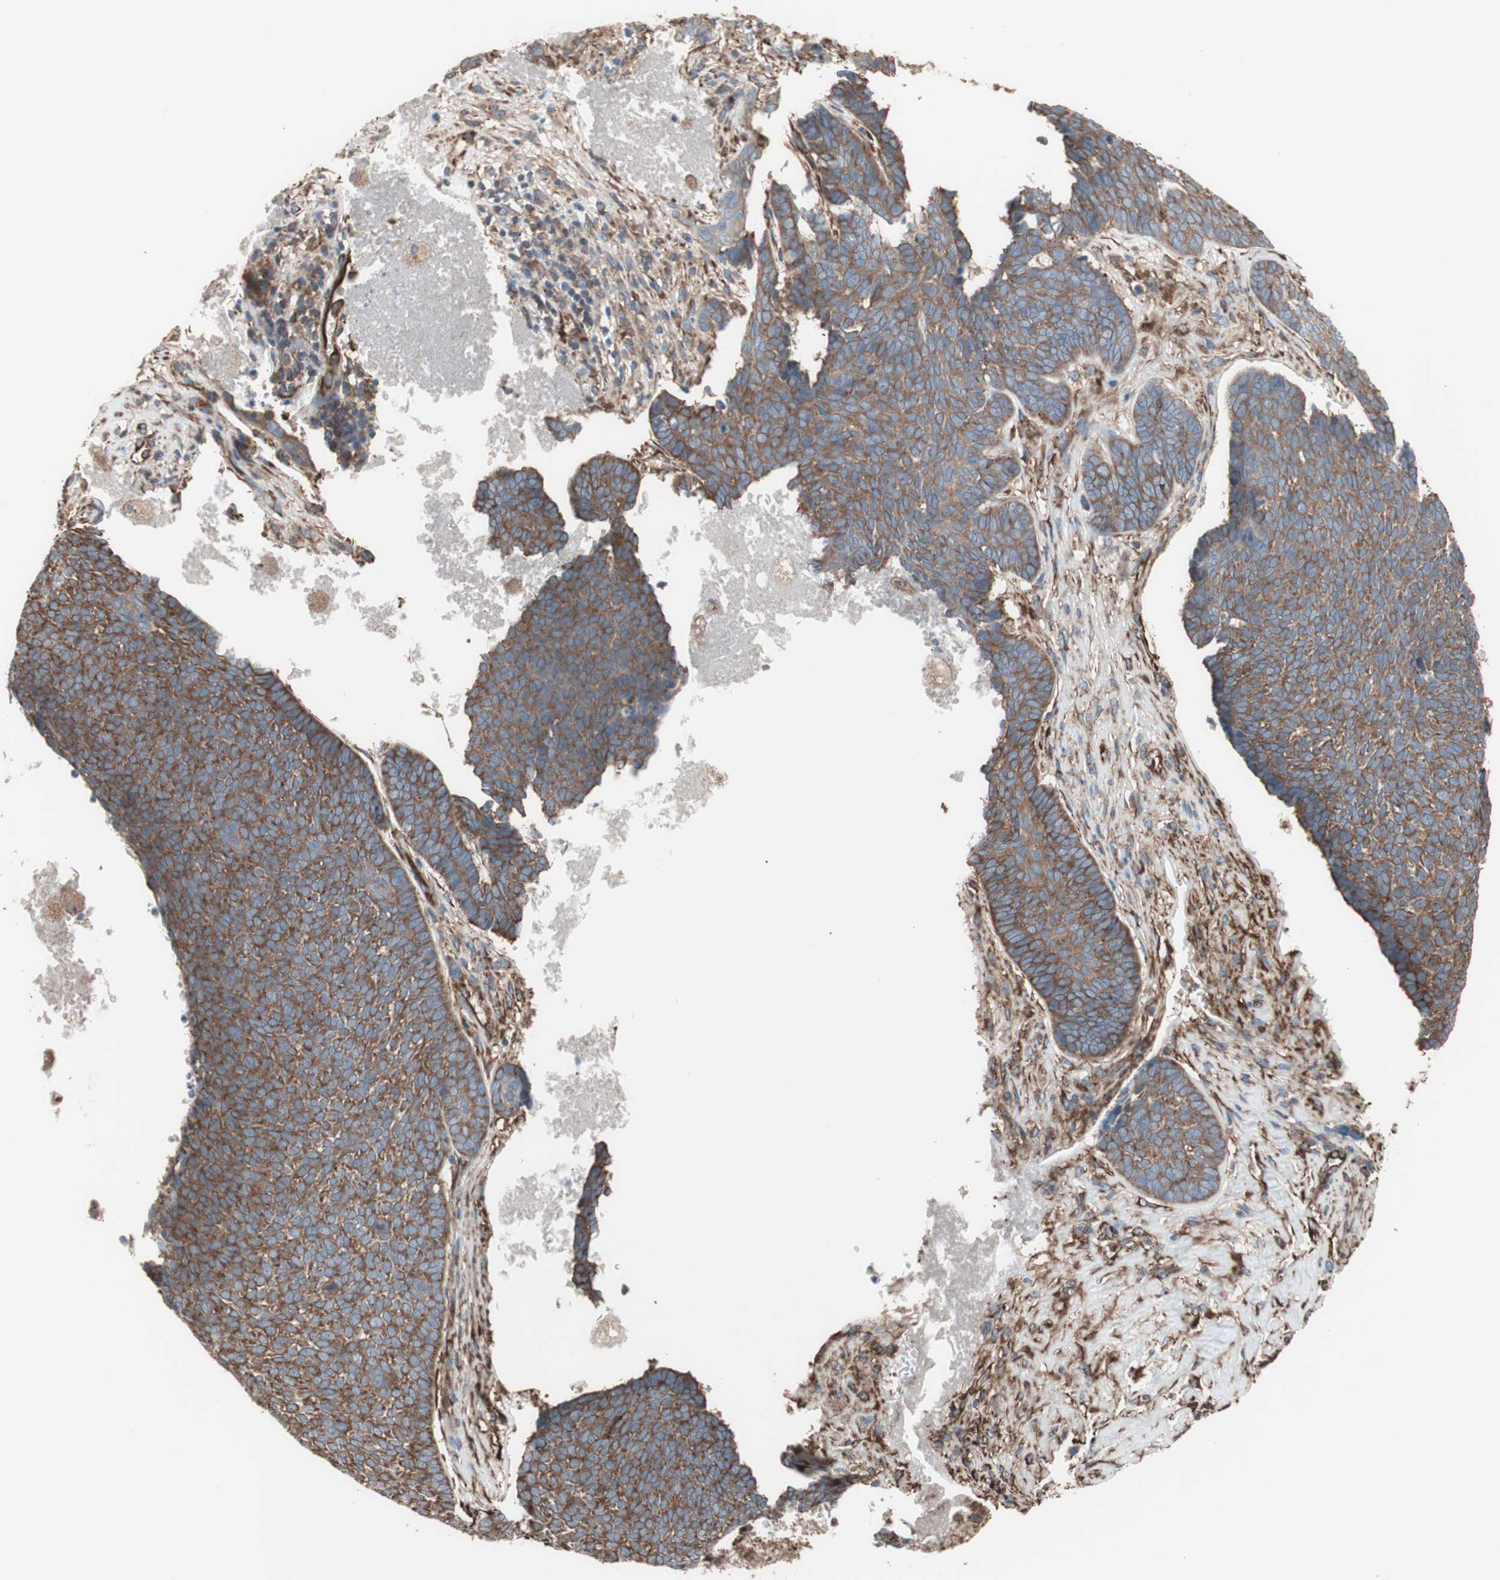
{"staining": {"intensity": "moderate", "quantity": ">75%", "location": "cytoplasmic/membranous"}, "tissue": "skin cancer", "cell_type": "Tumor cells", "image_type": "cancer", "snomed": [{"axis": "morphology", "description": "Basal cell carcinoma"}, {"axis": "topography", "description": "Skin"}], "caption": "Human skin cancer (basal cell carcinoma) stained for a protein (brown) demonstrates moderate cytoplasmic/membranous positive staining in approximately >75% of tumor cells.", "gene": "GPSM2", "patient": {"sex": "male", "age": 84}}